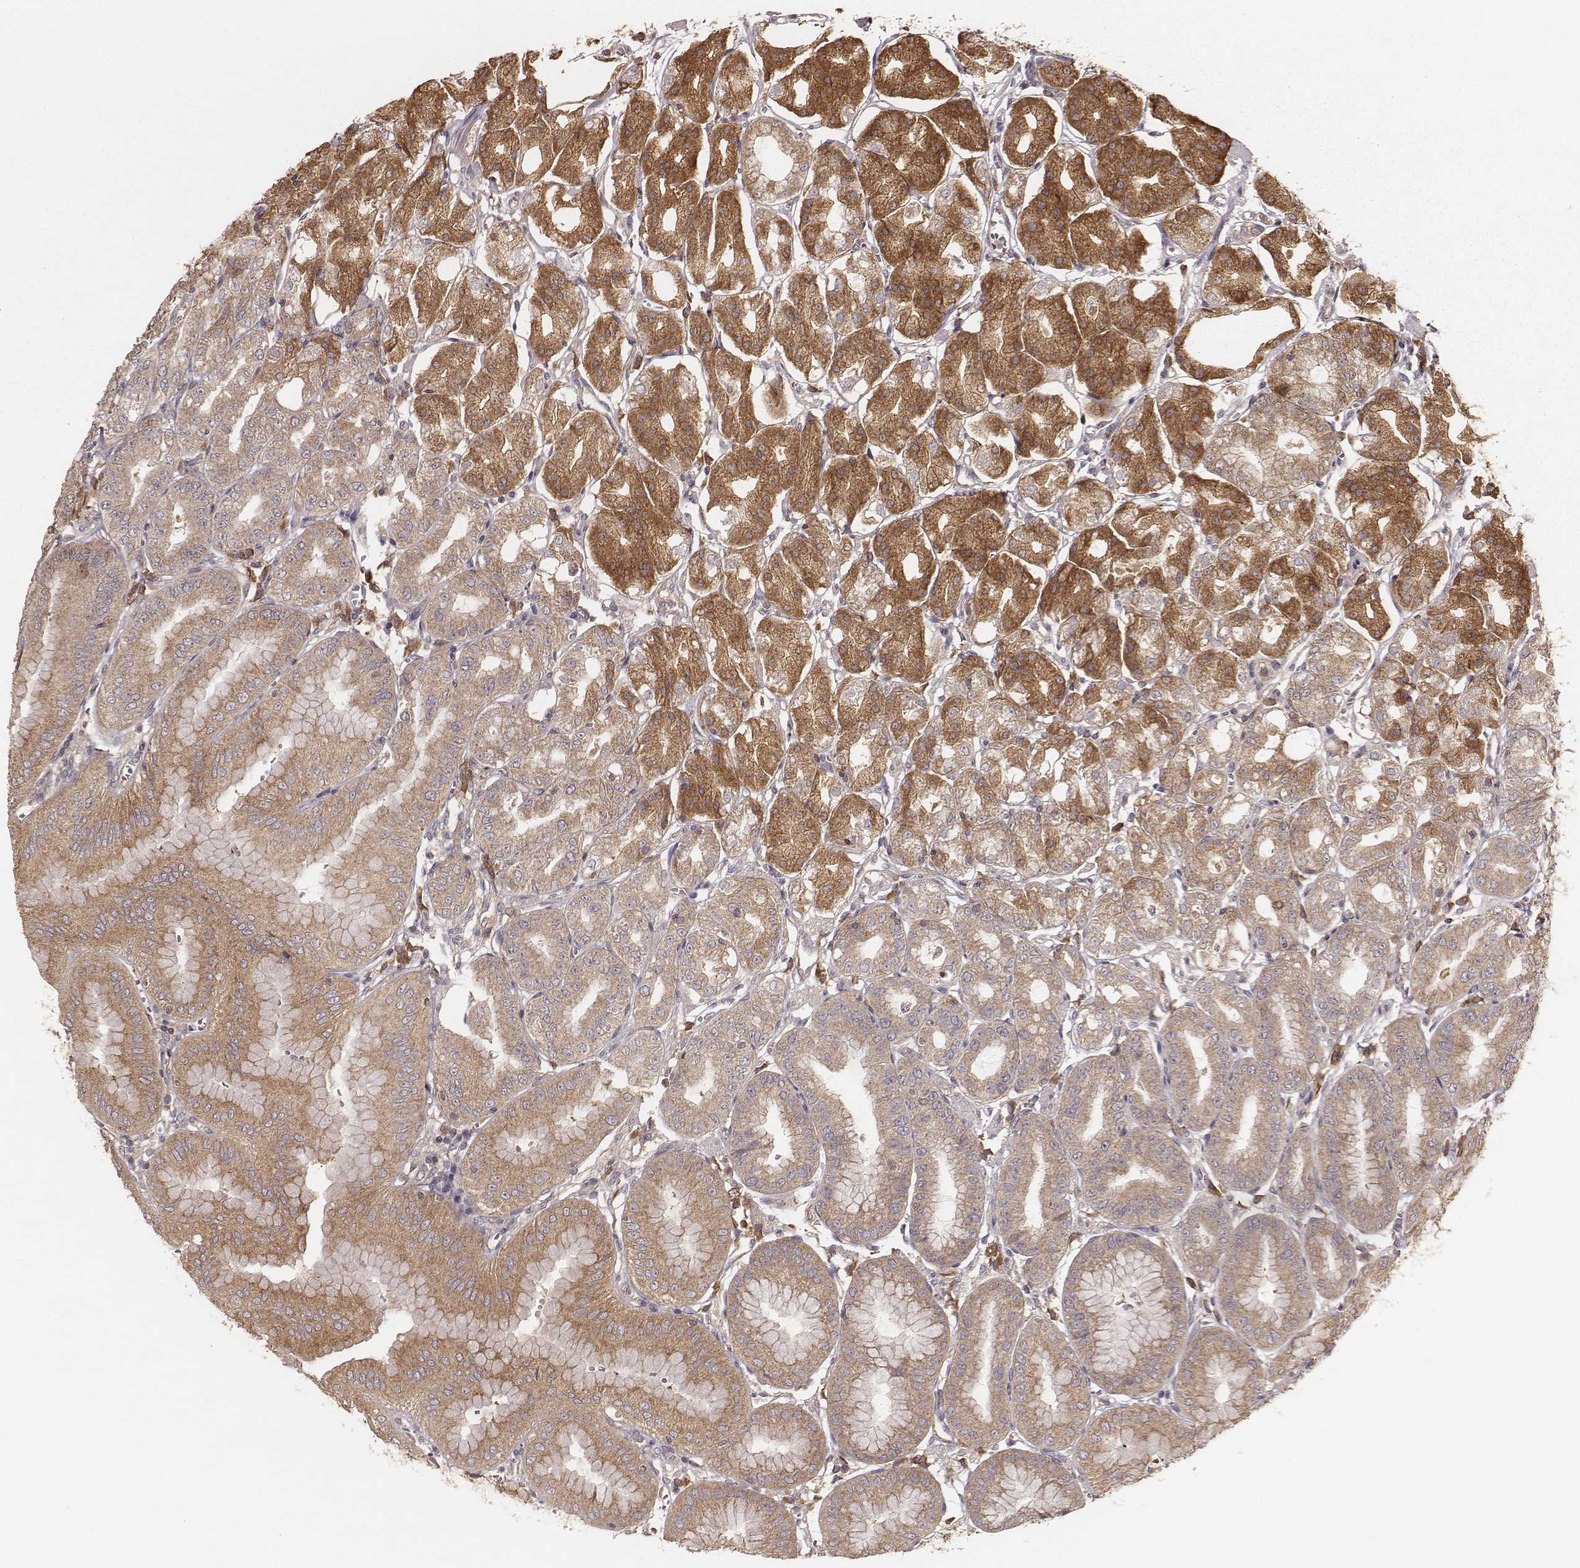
{"staining": {"intensity": "moderate", "quantity": "25%-75%", "location": "cytoplasmic/membranous"}, "tissue": "stomach", "cell_type": "Glandular cells", "image_type": "normal", "snomed": [{"axis": "morphology", "description": "Normal tissue, NOS"}, {"axis": "topography", "description": "Stomach, lower"}], "caption": "Moderate cytoplasmic/membranous expression for a protein is identified in about 25%-75% of glandular cells of benign stomach using immunohistochemistry (IHC).", "gene": "CARS1", "patient": {"sex": "male", "age": 71}}